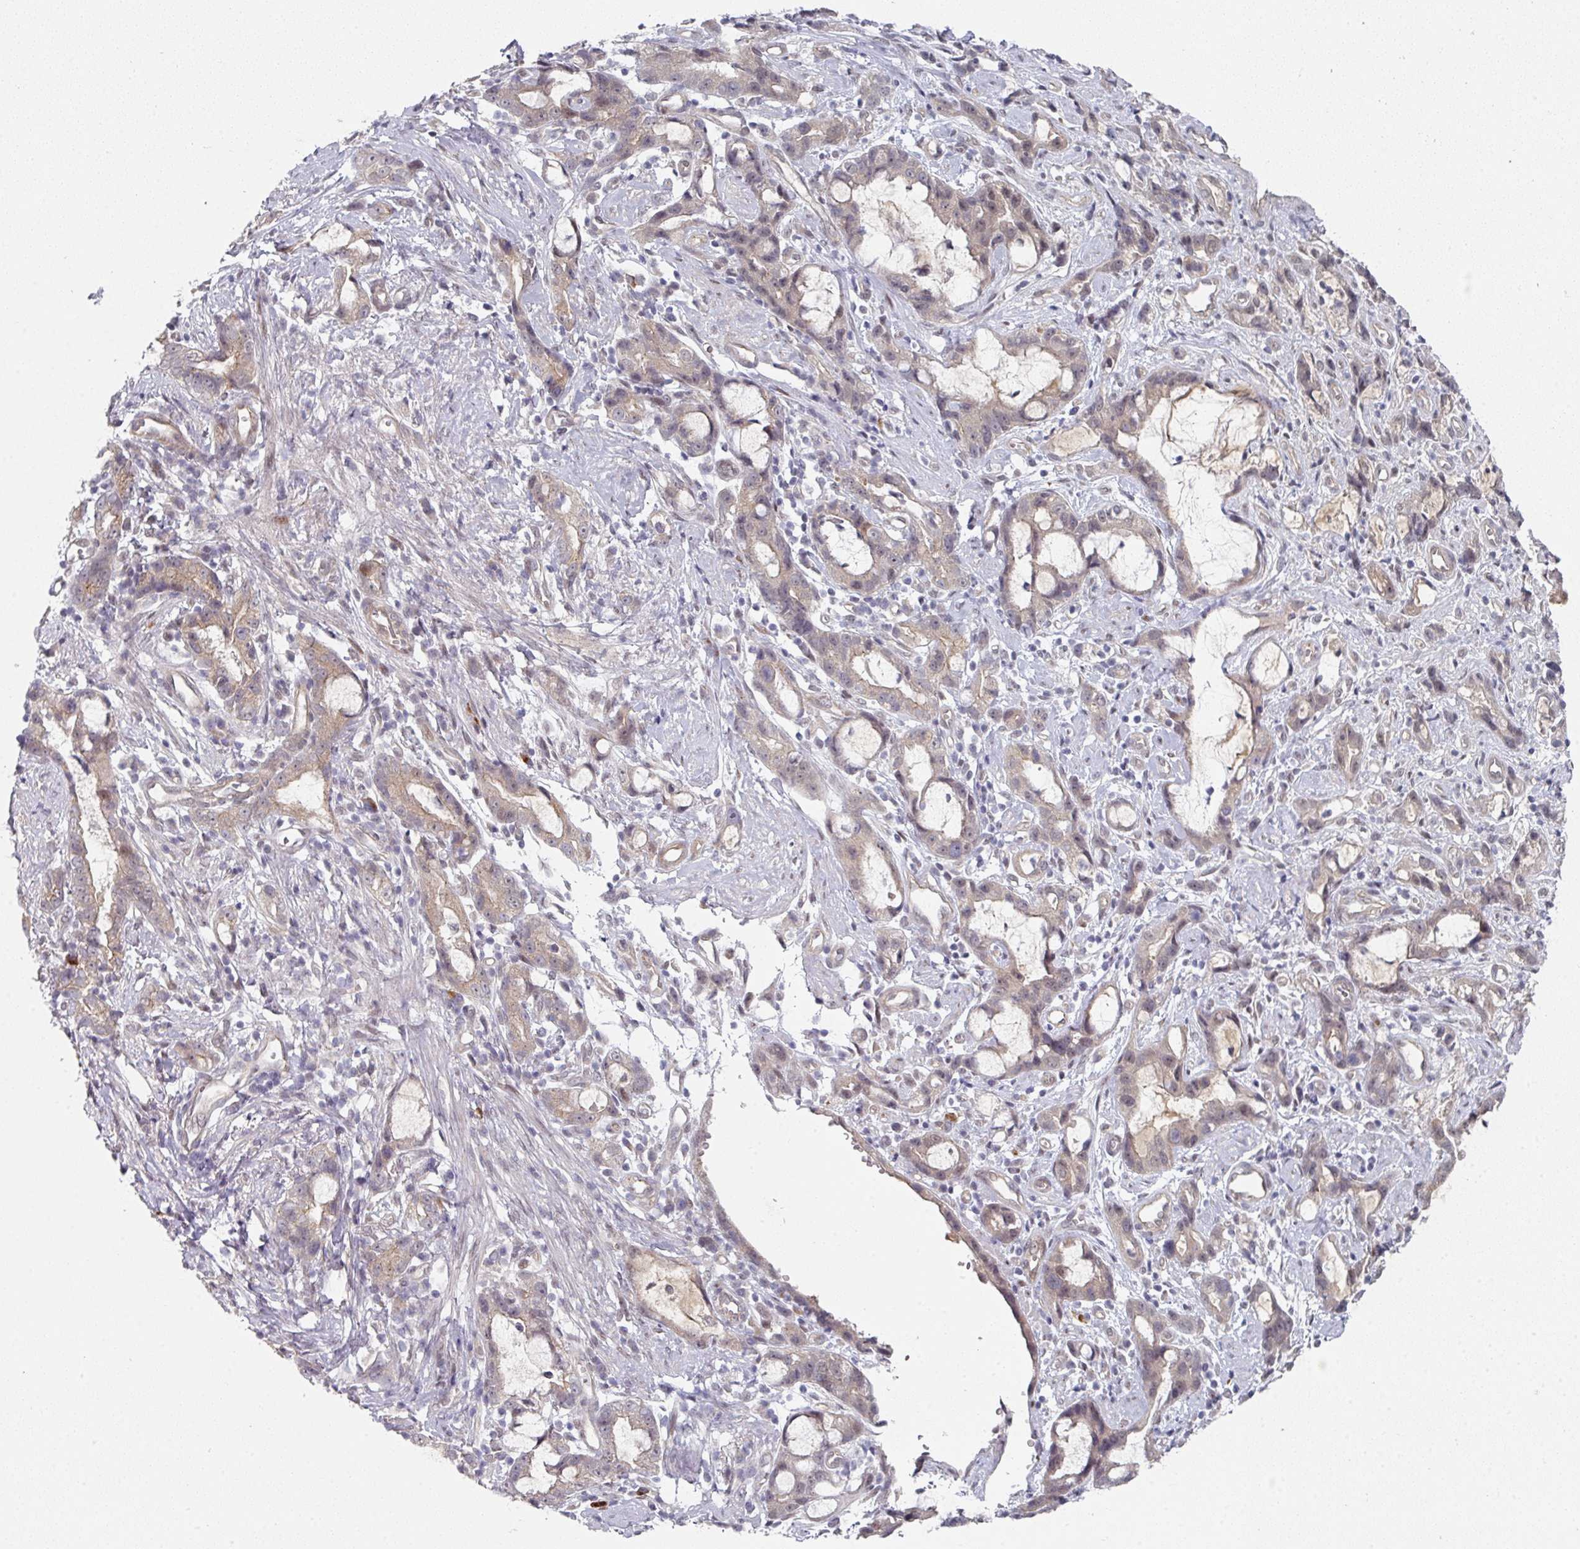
{"staining": {"intensity": "weak", "quantity": "25%-75%", "location": "cytoplasmic/membranous"}, "tissue": "stomach cancer", "cell_type": "Tumor cells", "image_type": "cancer", "snomed": [{"axis": "morphology", "description": "Adenocarcinoma, NOS"}, {"axis": "topography", "description": "Stomach"}], "caption": "Protein analysis of adenocarcinoma (stomach) tissue reveals weak cytoplasmic/membranous expression in approximately 25%-75% of tumor cells.", "gene": "TMCC1", "patient": {"sex": "male", "age": 55}}